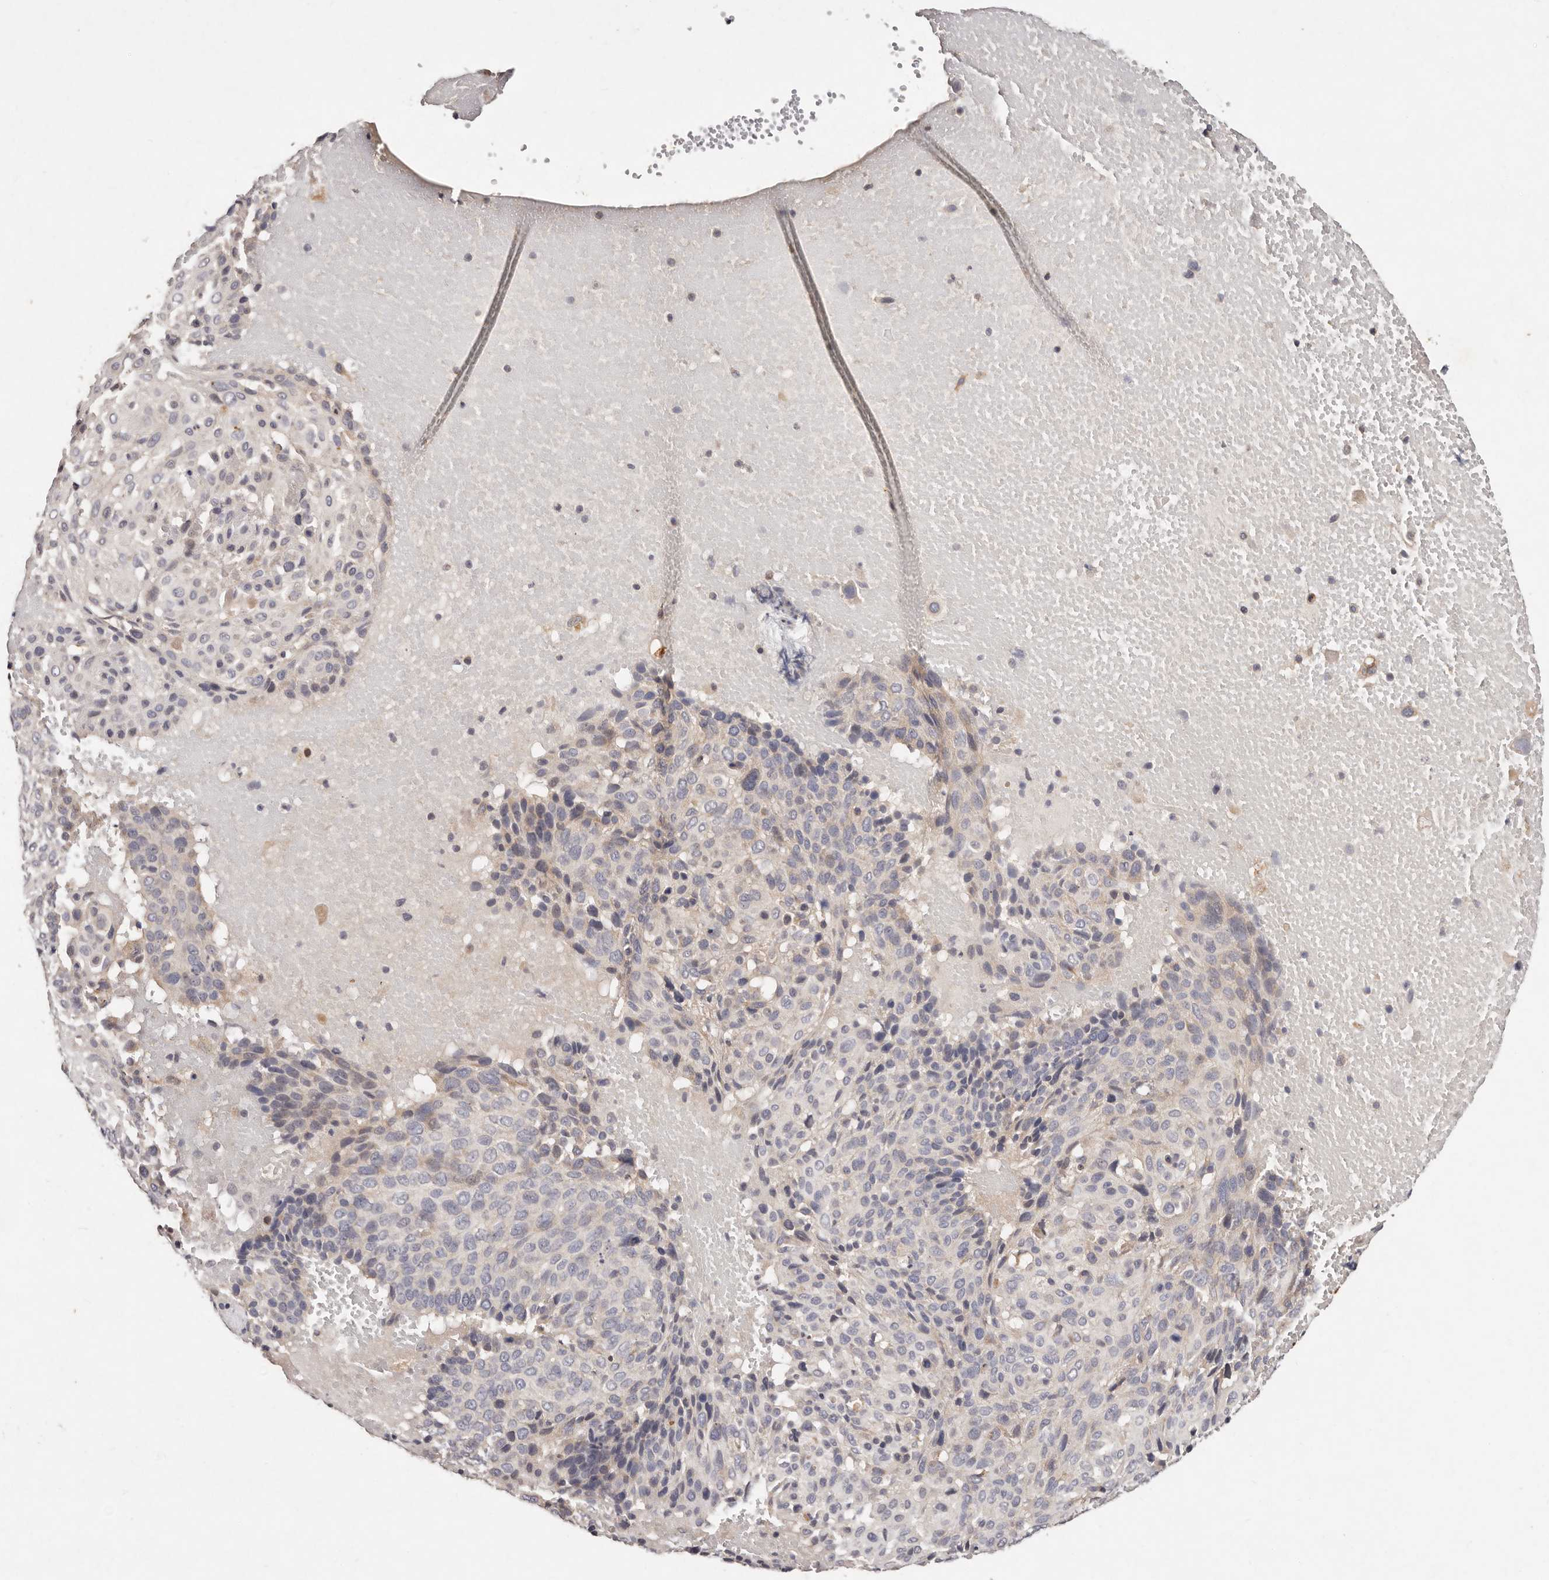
{"staining": {"intensity": "negative", "quantity": "none", "location": "none"}, "tissue": "cervical cancer", "cell_type": "Tumor cells", "image_type": "cancer", "snomed": [{"axis": "morphology", "description": "Squamous cell carcinoma, NOS"}, {"axis": "topography", "description": "Cervix"}], "caption": "High magnification brightfield microscopy of squamous cell carcinoma (cervical) stained with DAB (brown) and counterstained with hematoxylin (blue): tumor cells show no significant expression.", "gene": "THBS3", "patient": {"sex": "female", "age": 74}}